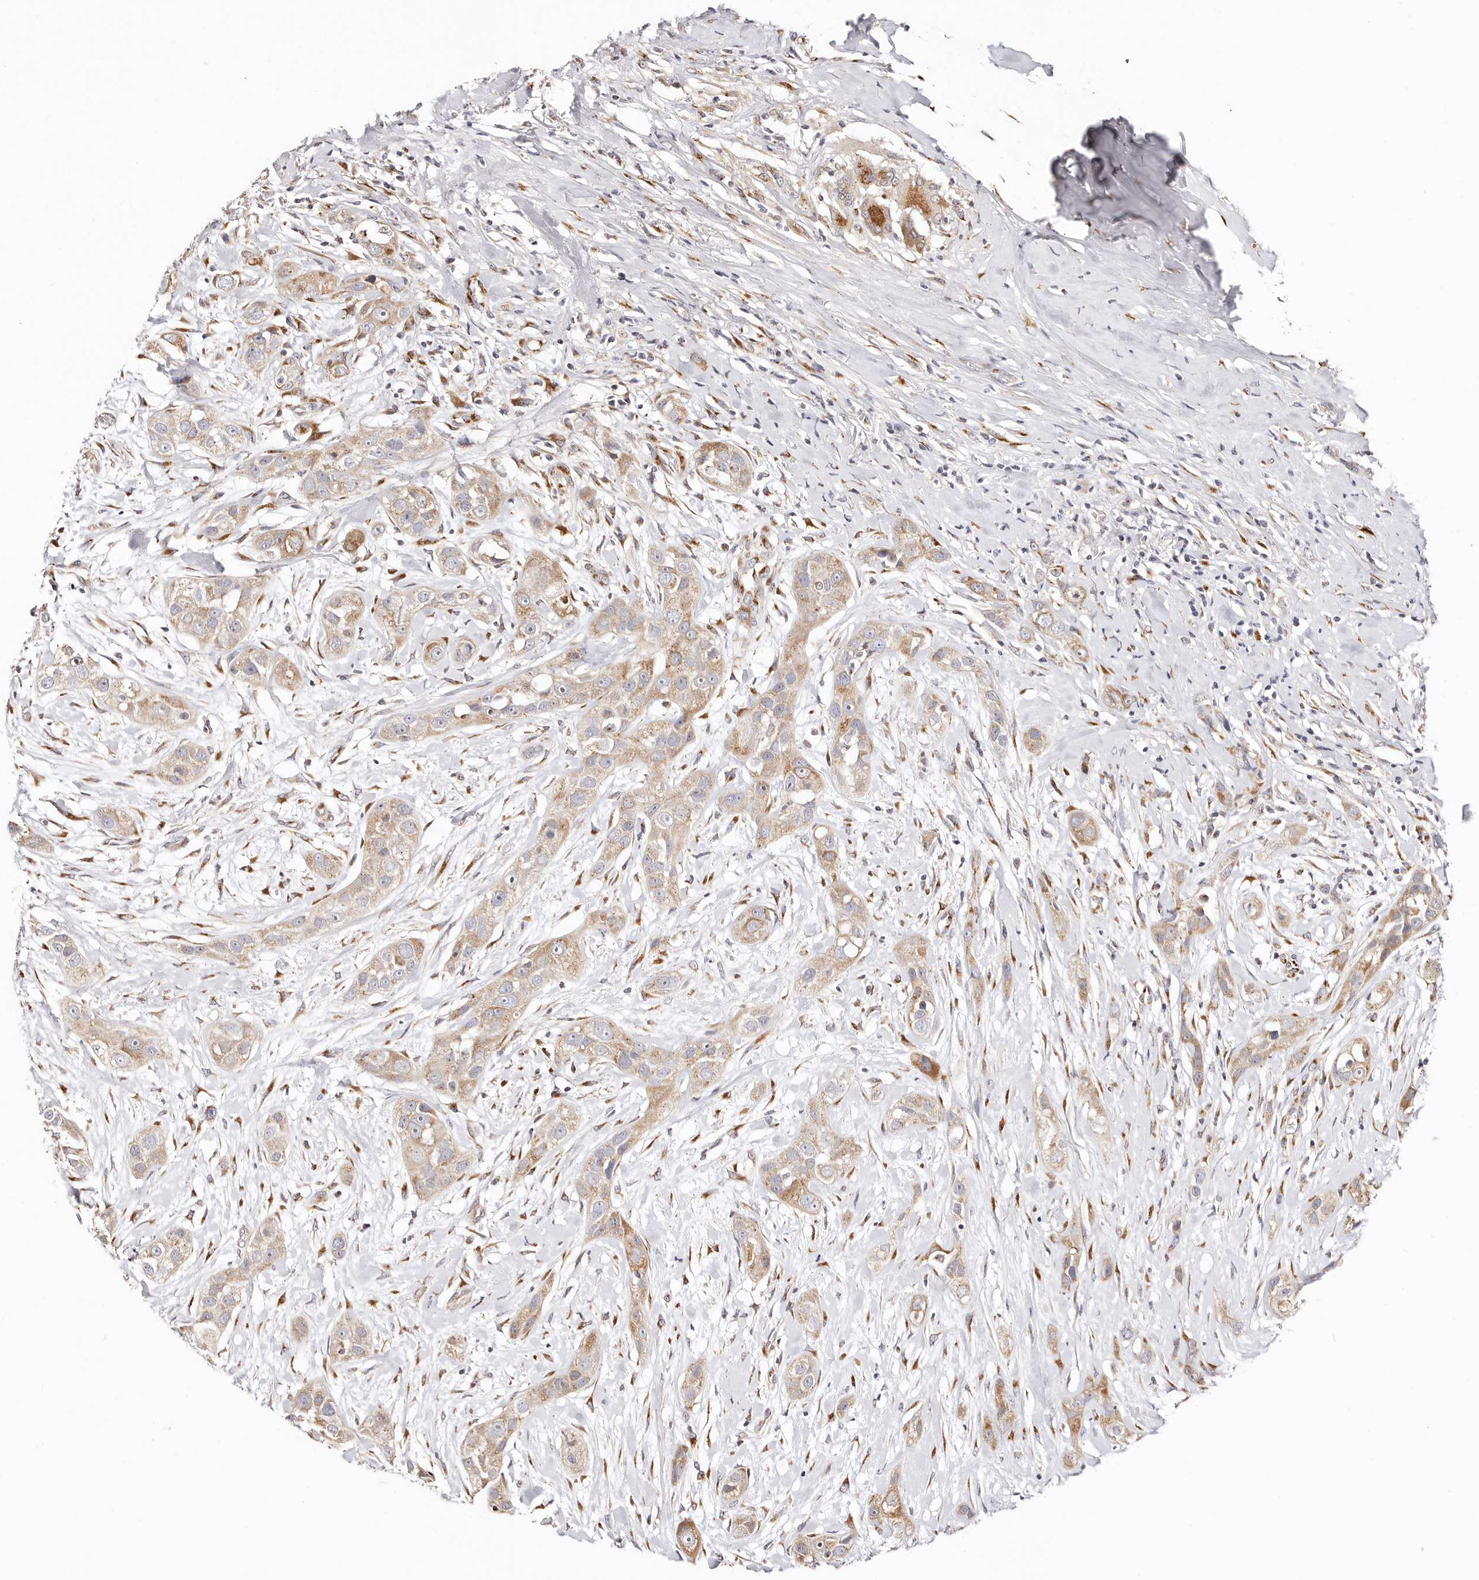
{"staining": {"intensity": "moderate", "quantity": ">75%", "location": "cytoplasmic/membranous"}, "tissue": "head and neck cancer", "cell_type": "Tumor cells", "image_type": "cancer", "snomed": [{"axis": "morphology", "description": "Normal tissue, NOS"}, {"axis": "morphology", "description": "Squamous cell carcinoma, NOS"}, {"axis": "topography", "description": "Skeletal muscle"}, {"axis": "topography", "description": "Head-Neck"}], "caption": "A brown stain shows moderate cytoplasmic/membranous staining of a protein in head and neck squamous cell carcinoma tumor cells.", "gene": "MAPK6", "patient": {"sex": "male", "age": 51}}